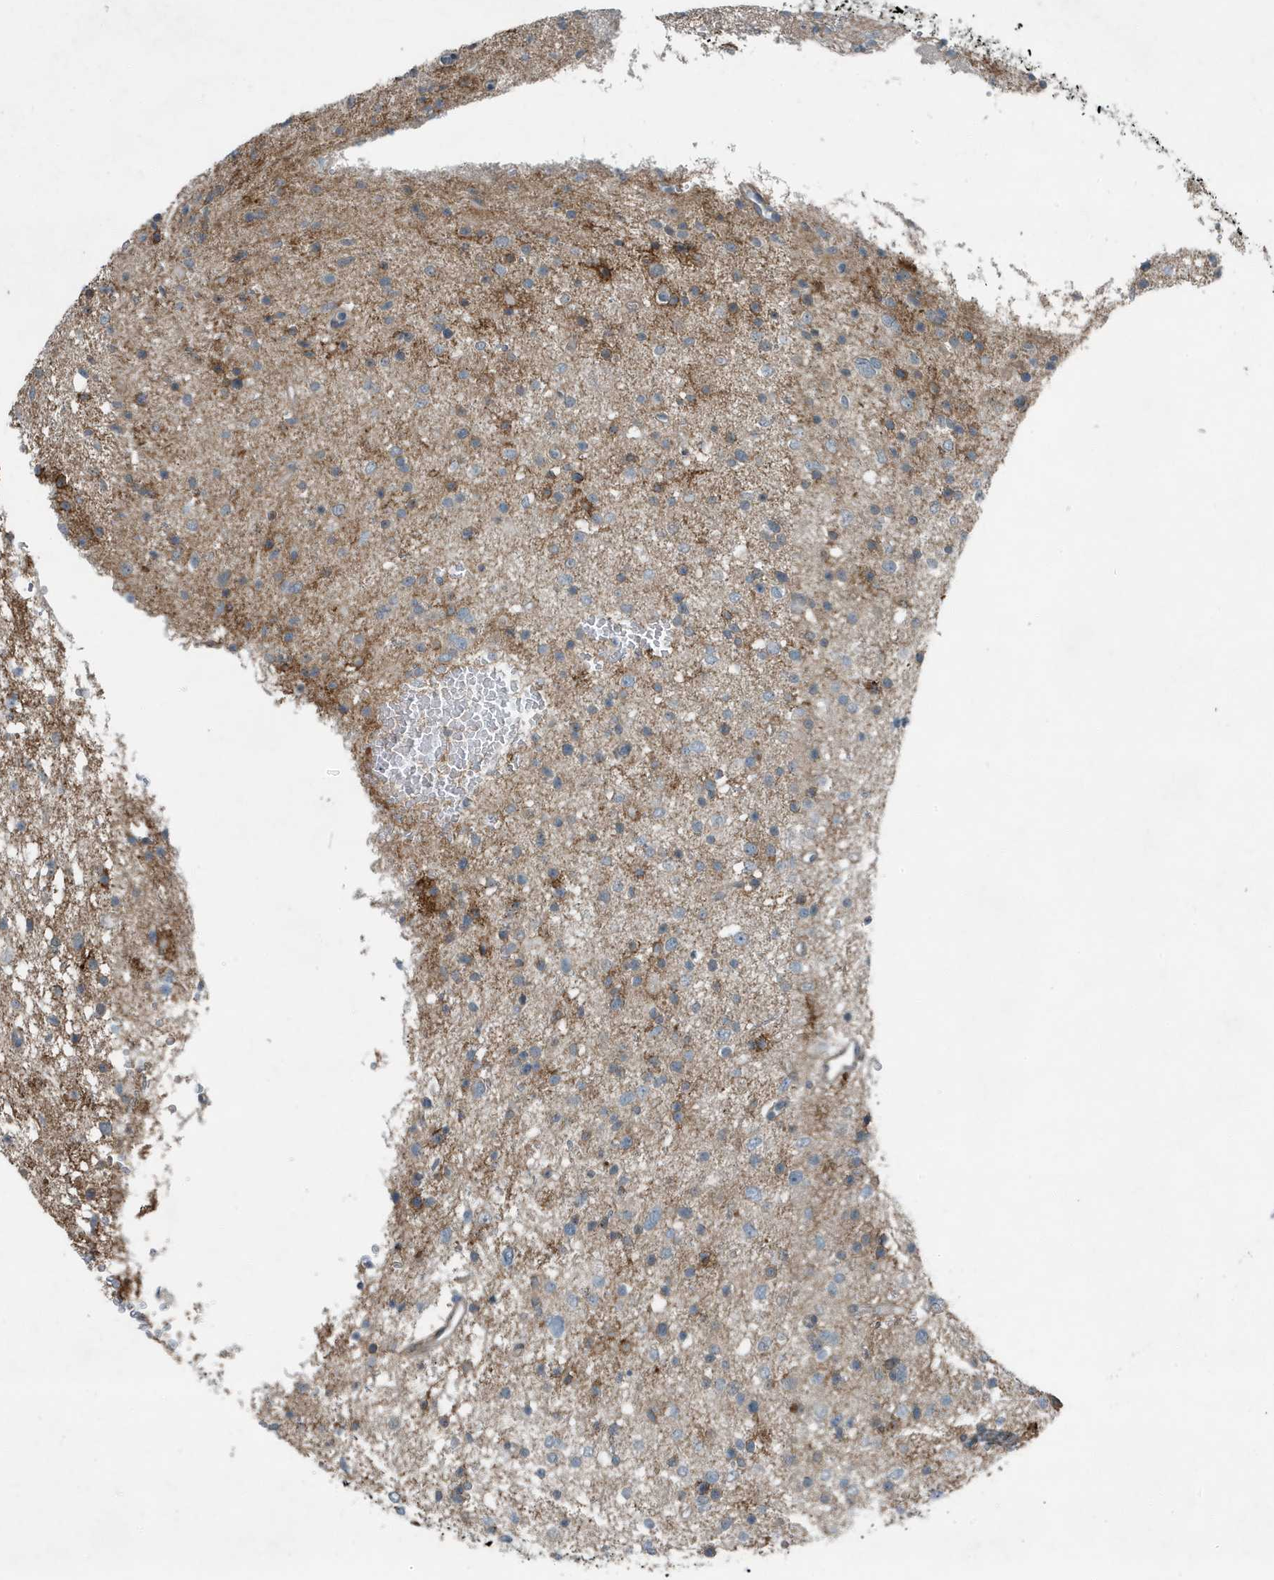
{"staining": {"intensity": "moderate", "quantity": "<25%", "location": "cytoplasmic/membranous"}, "tissue": "glioma", "cell_type": "Tumor cells", "image_type": "cancer", "snomed": [{"axis": "morphology", "description": "Glioma, malignant, Low grade"}, {"axis": "topography", "description": "Brain"}], "caption": "Protein staining by immunohistochemistry reveals moderate cytoplasmic/membranous staining in about <25% of tumor cells in malignant low-grade glioma. (DAB (3,3'-diaminobenzidine) IHC, brown staining for protein, blue staining for nuclei).", "gene": "DAPP1", "patient": {"sex": "female", "age": 37}}